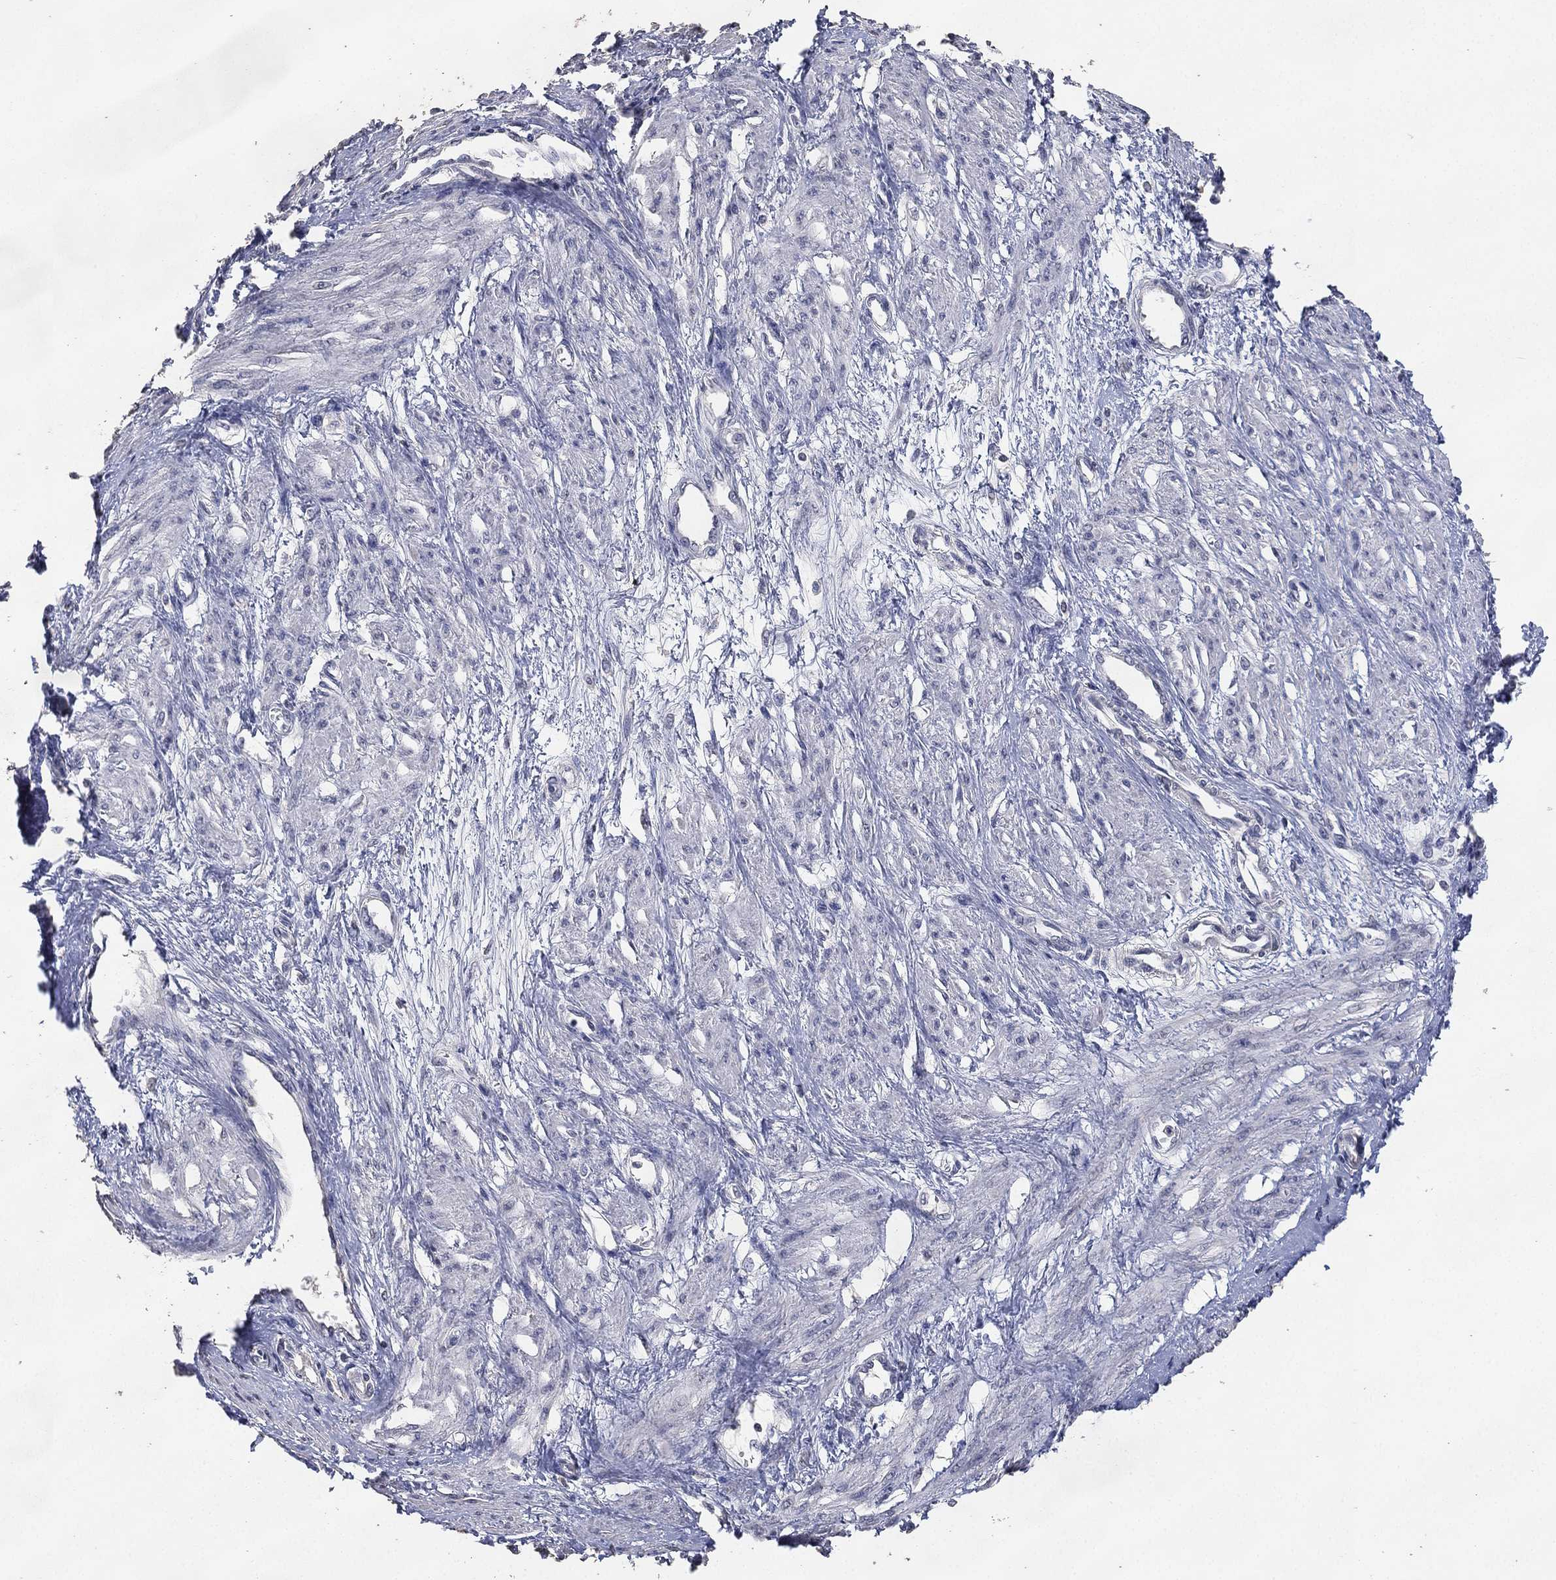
{"staining": {"intensity": "negative", "quantity": "none", "location": "none"}, "tissue": "smooth muscle", "cell_type": "Smooth muscle cells", "image_type": "normal", "snomed": [{"axis": "morphology", "description": "Normal tissue, NOS"}, {"axis": "topography", "description": "Smooth muscle"}, {"axis": "topography", "description": "Uterus"}], "caption": "Immunohistochemical staining of unremarkable human smooth muscle reveals no significant expression in smooth muscle cells.", "gene": "DSG1", "patient": {"sex": "female", "age": 39}}